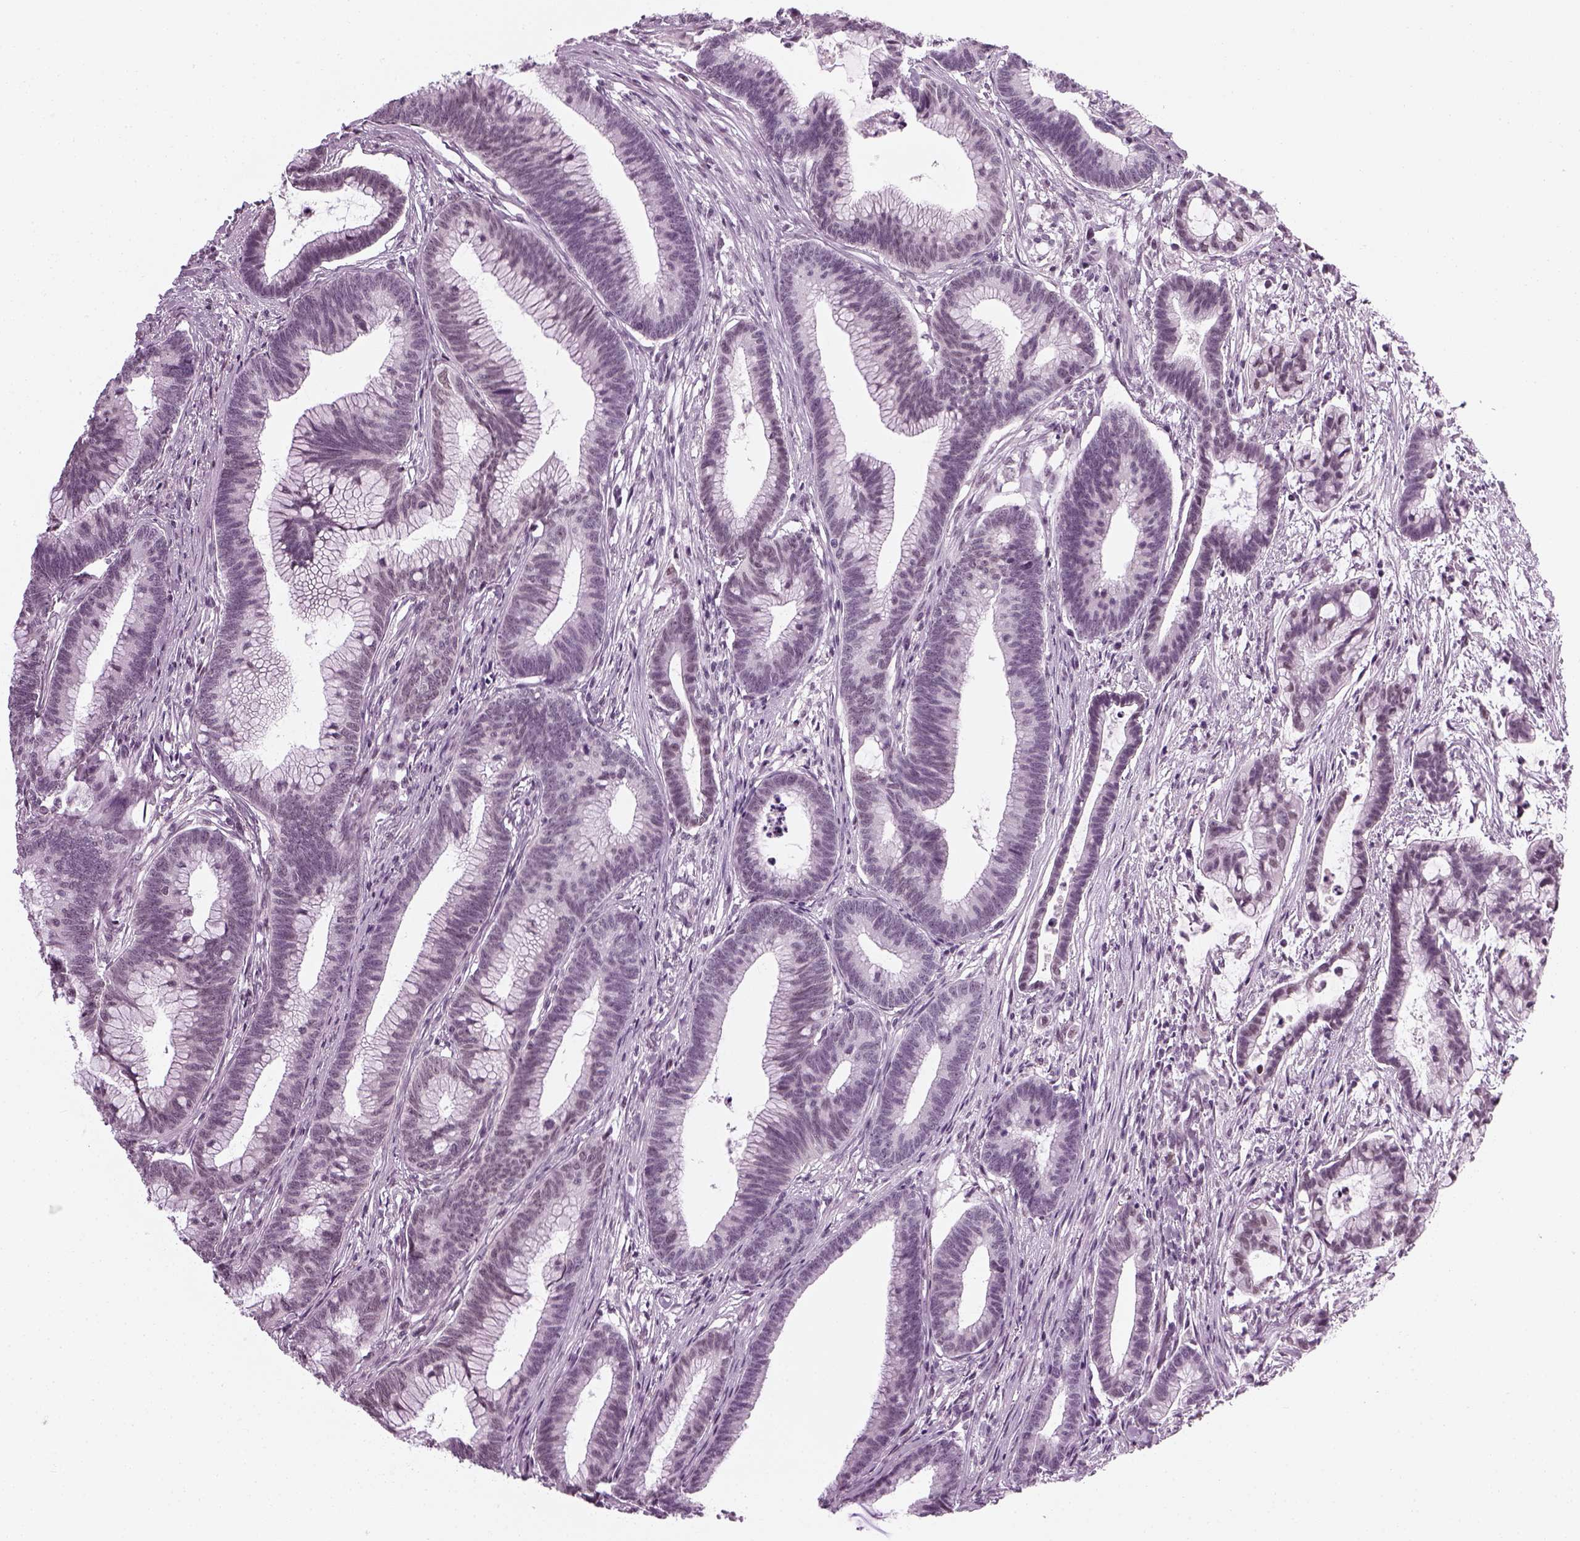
{"staining": {"intensity": "negative", "quantity": "none", "location": "none"}, "tissue": "colorectal cancer", "cell_type": "Tumor cells", "image_type": "cancer", "snomed": [{"axis": "morphology", "description": "Adenocarcinoma, NOS"}, {"axis": "topography", "description": "Colon"}], "caption": "High magnification brightfield microscopy of colorectal adenocarcinoma stained with DAB (3,3'-diaminobenzidine) (brown) and counterstained with hematoxylin (blue): tumor cells show no significant positivity.", "gene": "KCNG2", "patient": {"sex": "female", "age": 78}}